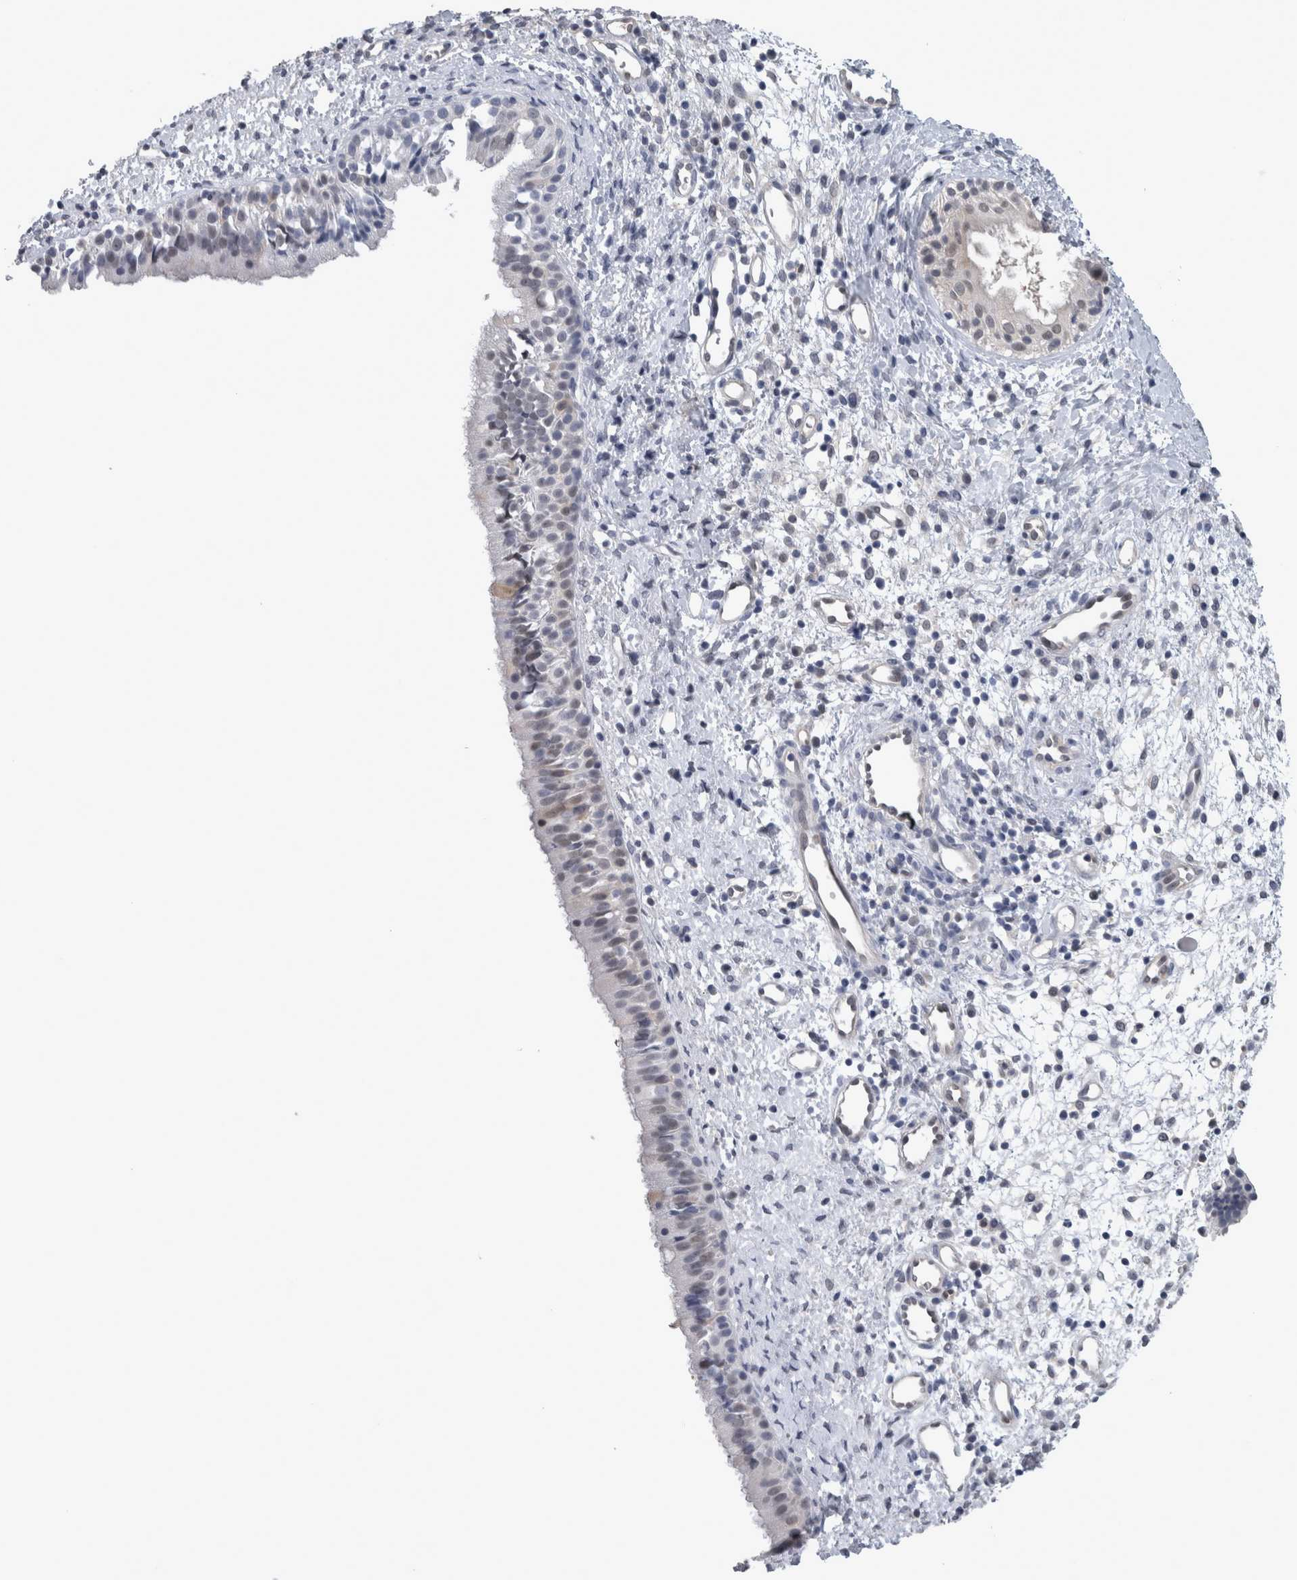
{"staining": {"intensity": "negative", "quantity": "none", "location": "none"}, "tissue": "nasopharynx", "cell_type": "Respiratory epithelial cells", "image_type": "normal", "snomed": [{"axis": "morphology", "description": "Normal tissue, NOS"}, {"axis": "topography", "description": "Nasopharynx"}], "caption": "The photomicrograph displays no staining of respiratory epithelial cells in unremarkable nasopharynx.", "gene": "NAPRT", "patient": {"sex": "male", "age": 22}}